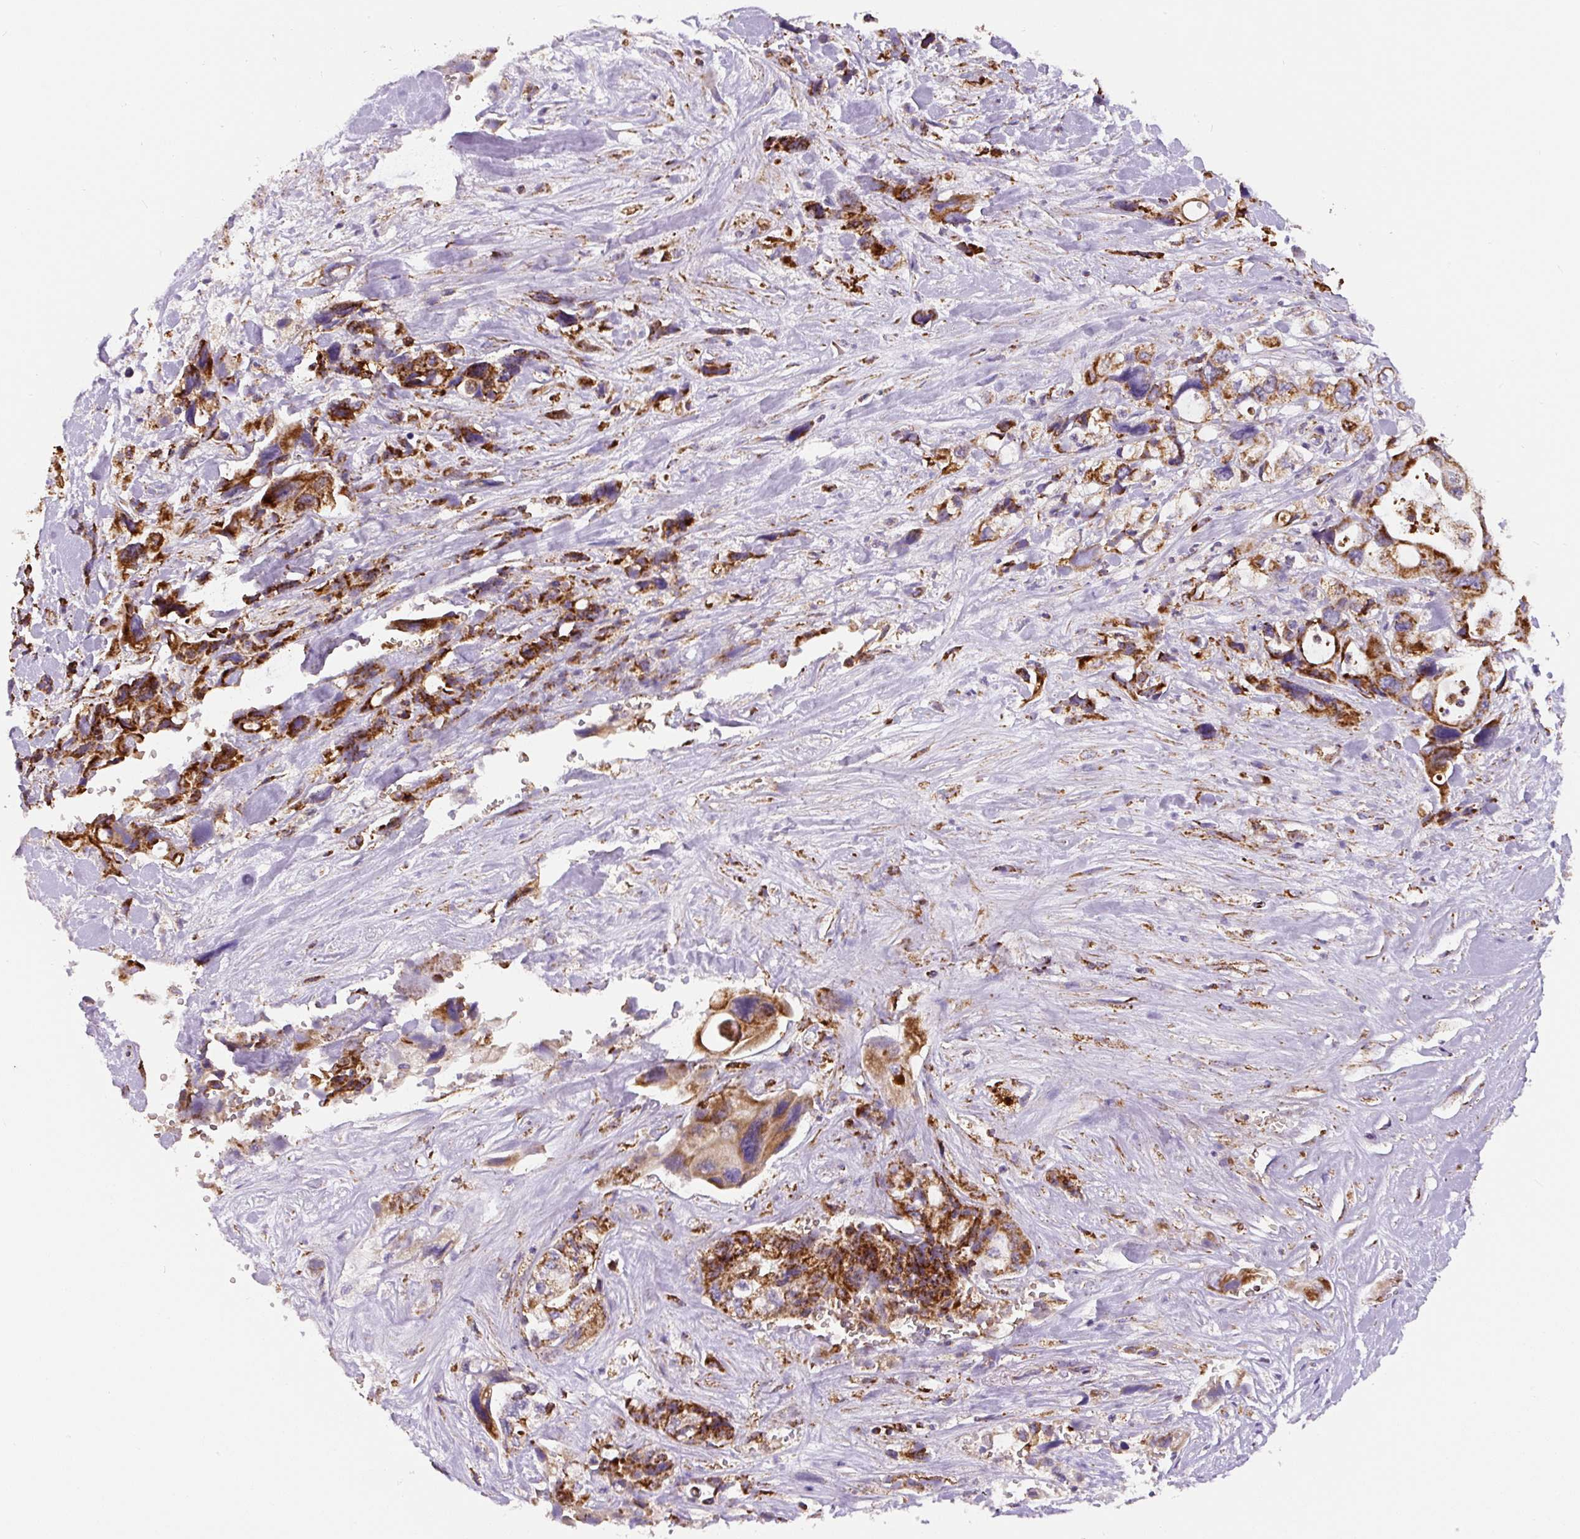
{"staining": {"intensity": "strong", "quantity": ">75%", "location": "cytoplasmic/membranous"}, "tissue": "pancreatic cancer", "cell_type": "Tumor cells", "image_type": "cancer", "snomed": [{"axis": "morphology", "description": "Adenocarcinoma, NOS"}, {"axis": "topography", "description": "Pancreas"}], "caption": "The histopathology image reveals staining of pancreatic adenocarcinoma, revealing strong cytoplasmic/membranous protein positivity (brown color) within tumor cells.", "gene": "MT-CO2", "patient": {"sex": "male", "age": 46}}